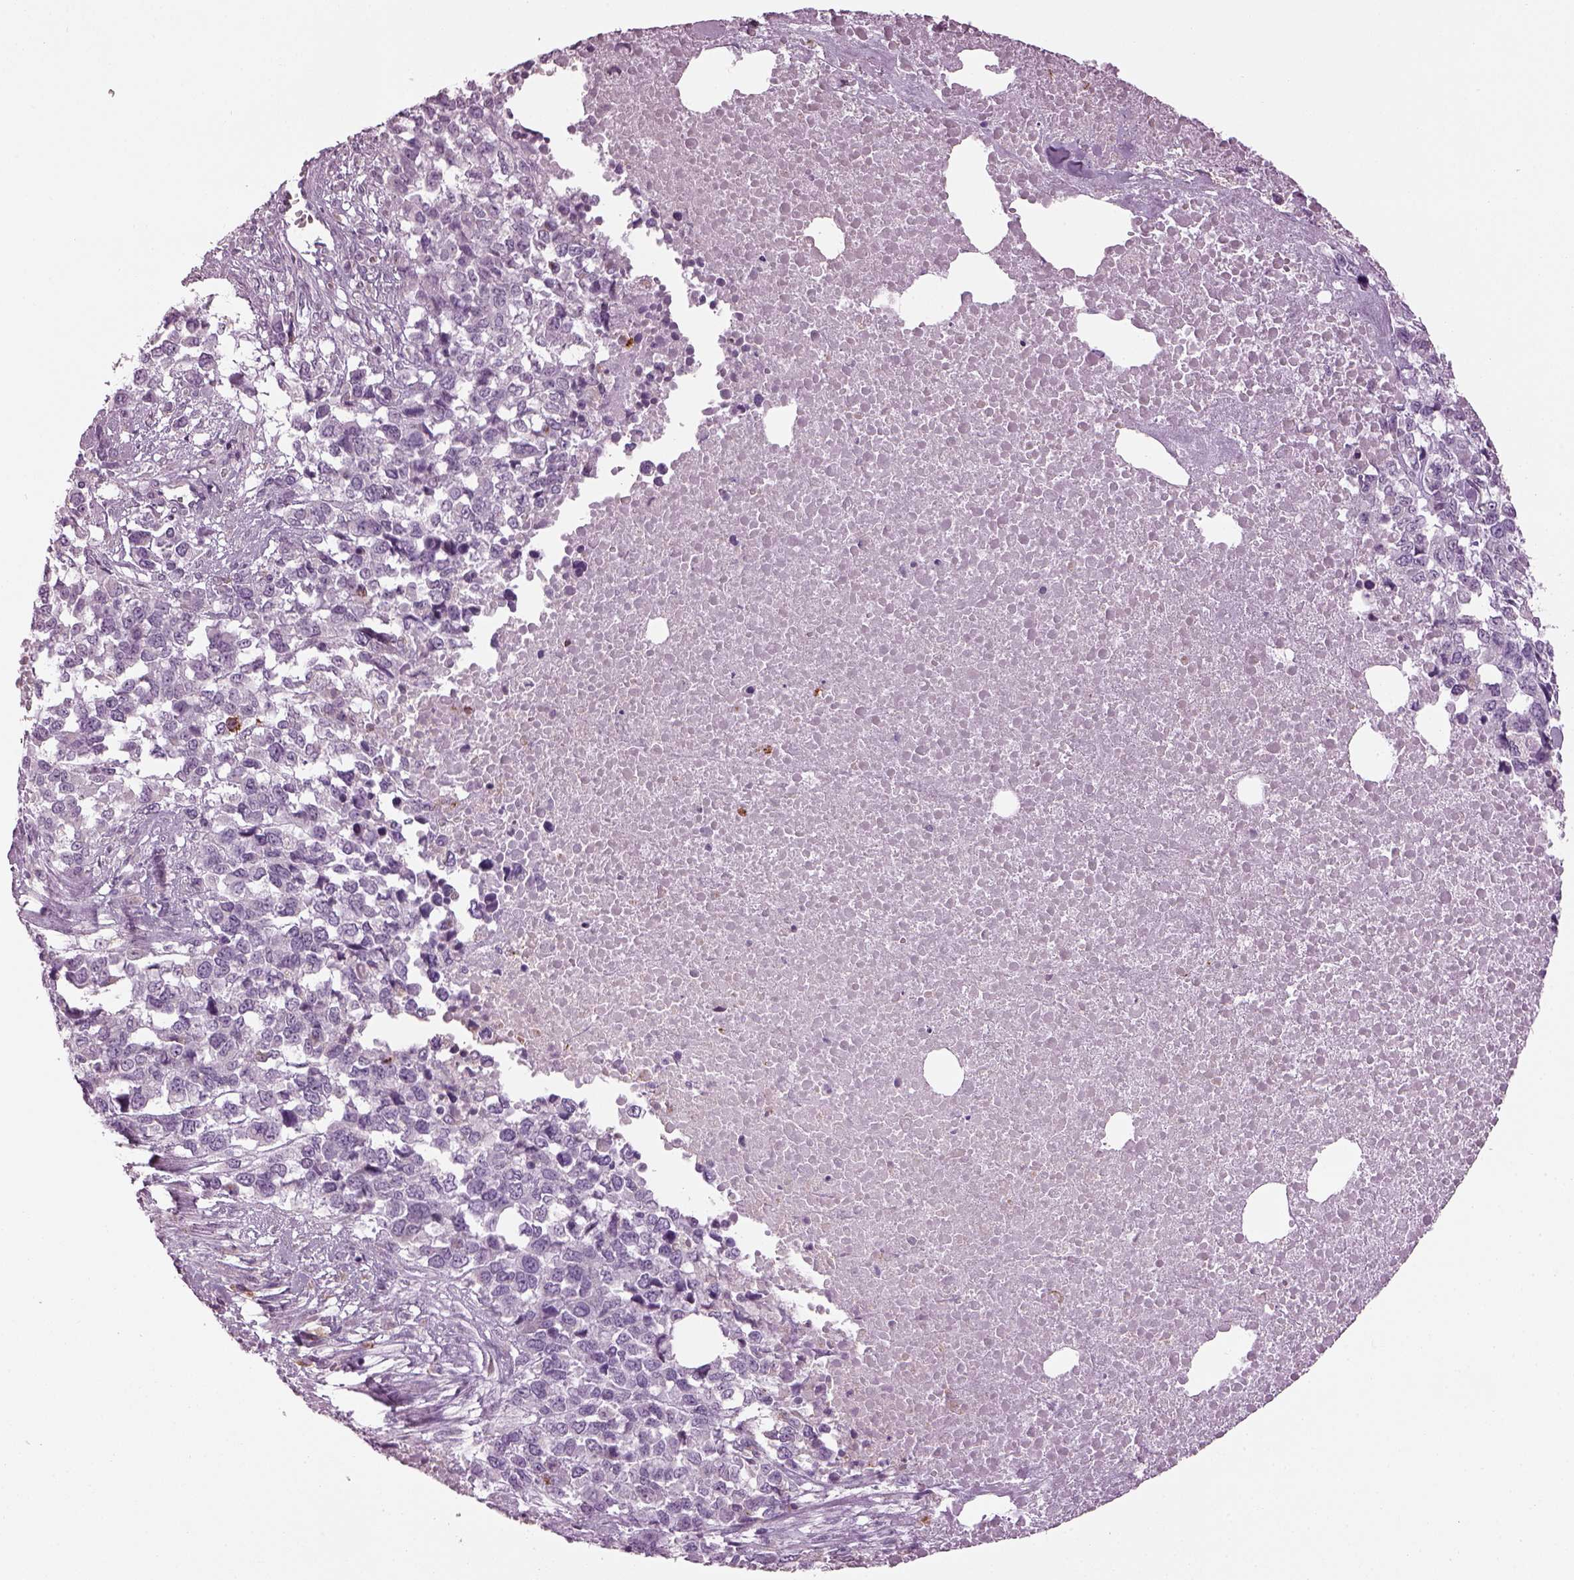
{"staining": {"intensity": "negative", "quantity": "none", "location": "none"}, "tissue": "melanoma", "cell_type": "Tumor cells", "image_type": "cancer", "snomed": [{"axis": "morphology", "description": "Malignant melanoma, Metastatic site"}, {"axis": "topography", "description": "Skin"}], "caption": "Immunohistochemistry of human malignant melanoma (metastatic site) displays no expression in tumor cells. The staining is performed using DAB brown chromogen with nuclei counter-stained in using hematoxylin.", "gene": "TMEM231", "patient": {"sex": "male", "age": 84}}